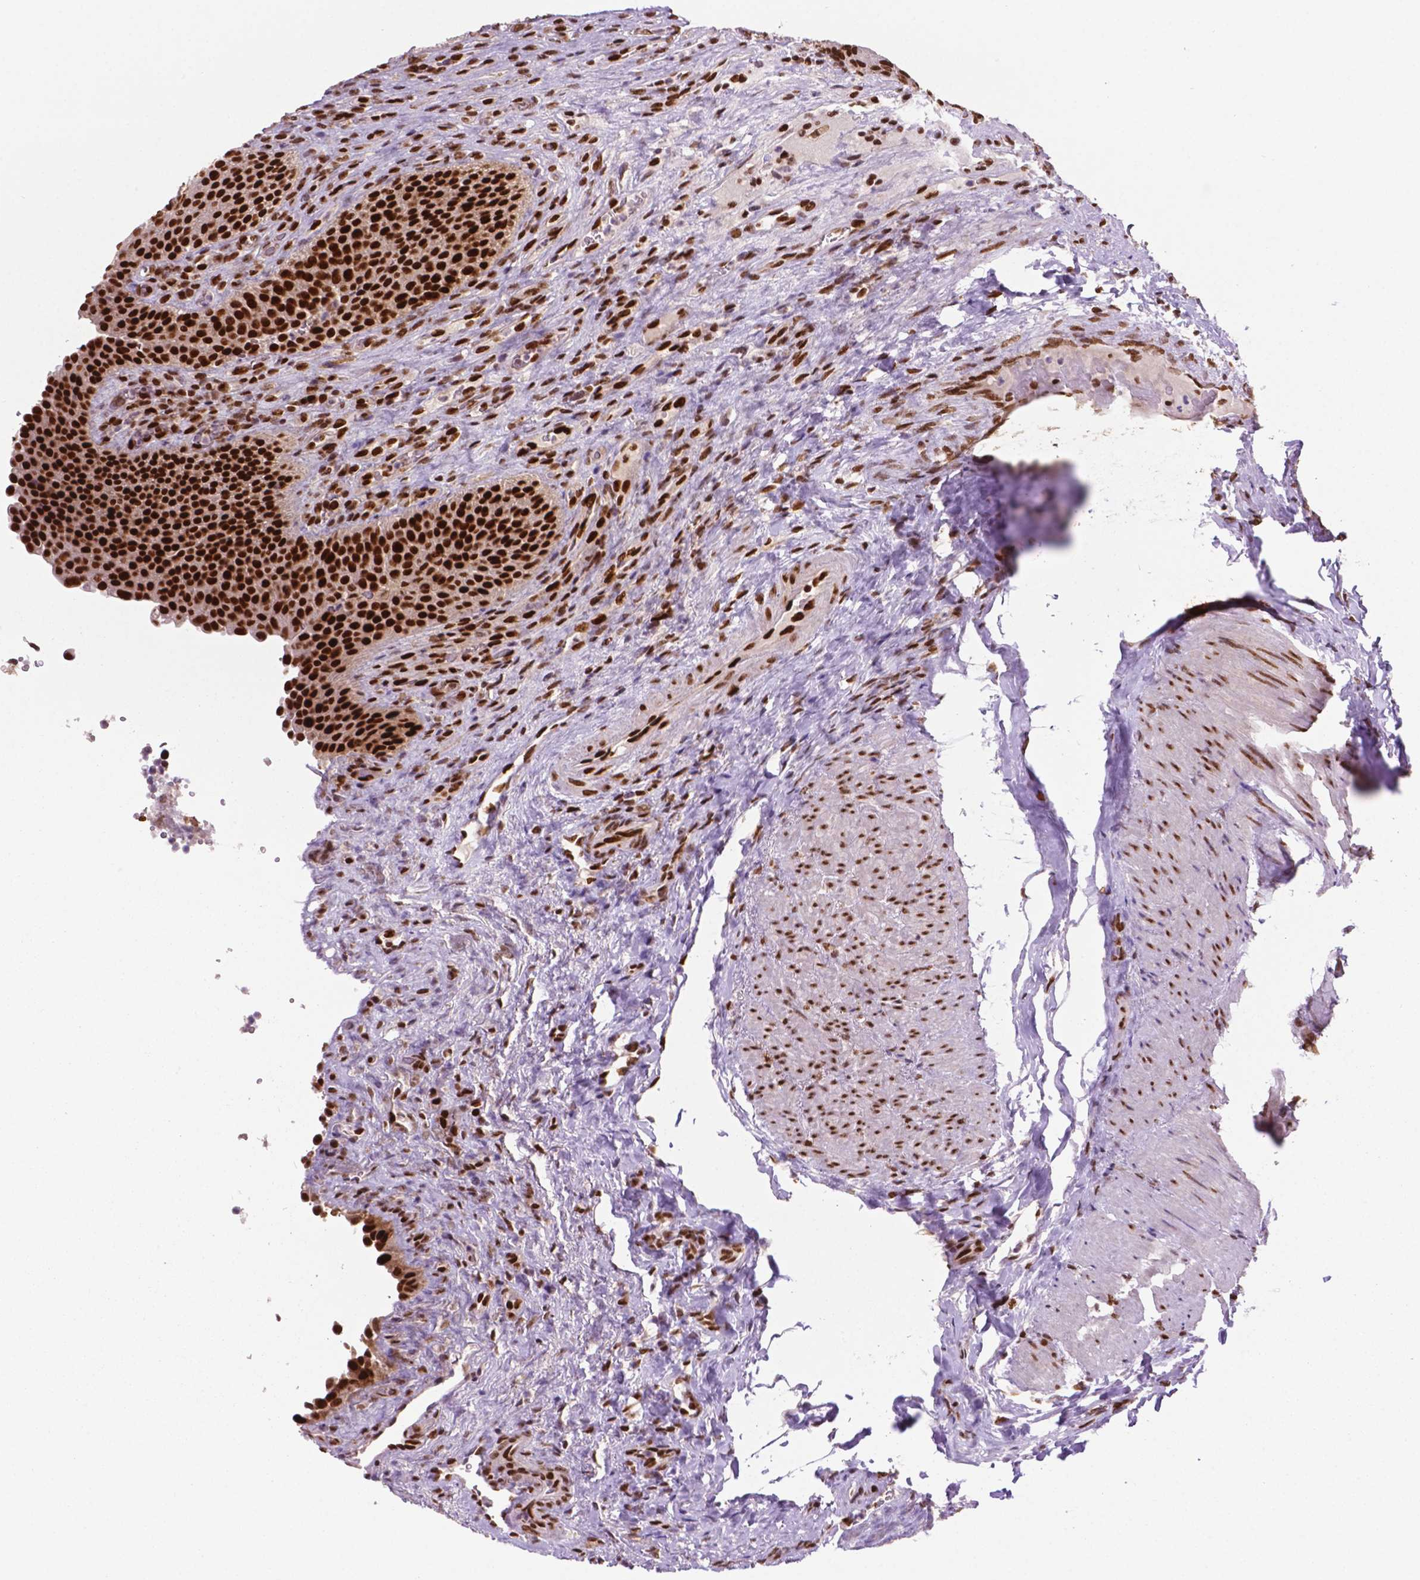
{"staining": {"intensity": "strong", "quantity": ">75%", "location": "nuclear"}, "tissue": "urinary bladder", "cell_type": "Urothelial cells", "image_type": "normal", "snomed": [{"axis": "morphology", "description": "Normal tissue, NOS"}, {"axis": "topography", "description": "Urinary bladder"}, {"axis": "topography", "description": "Peripheral nerve tissue"}], "caption": "Urothelial cells exhibit strong nuclear expression in about >75% of cells in benign urinary bladder. The staining was performed using DAB (3,3'-diaminobenzidine) to visualize the protein expression in brown, while the nuclei were stained in blue with hematoxylin (Magnification: 20x).", "gene": "MLH1", "patient": {"sex": "male", "age": 66}}